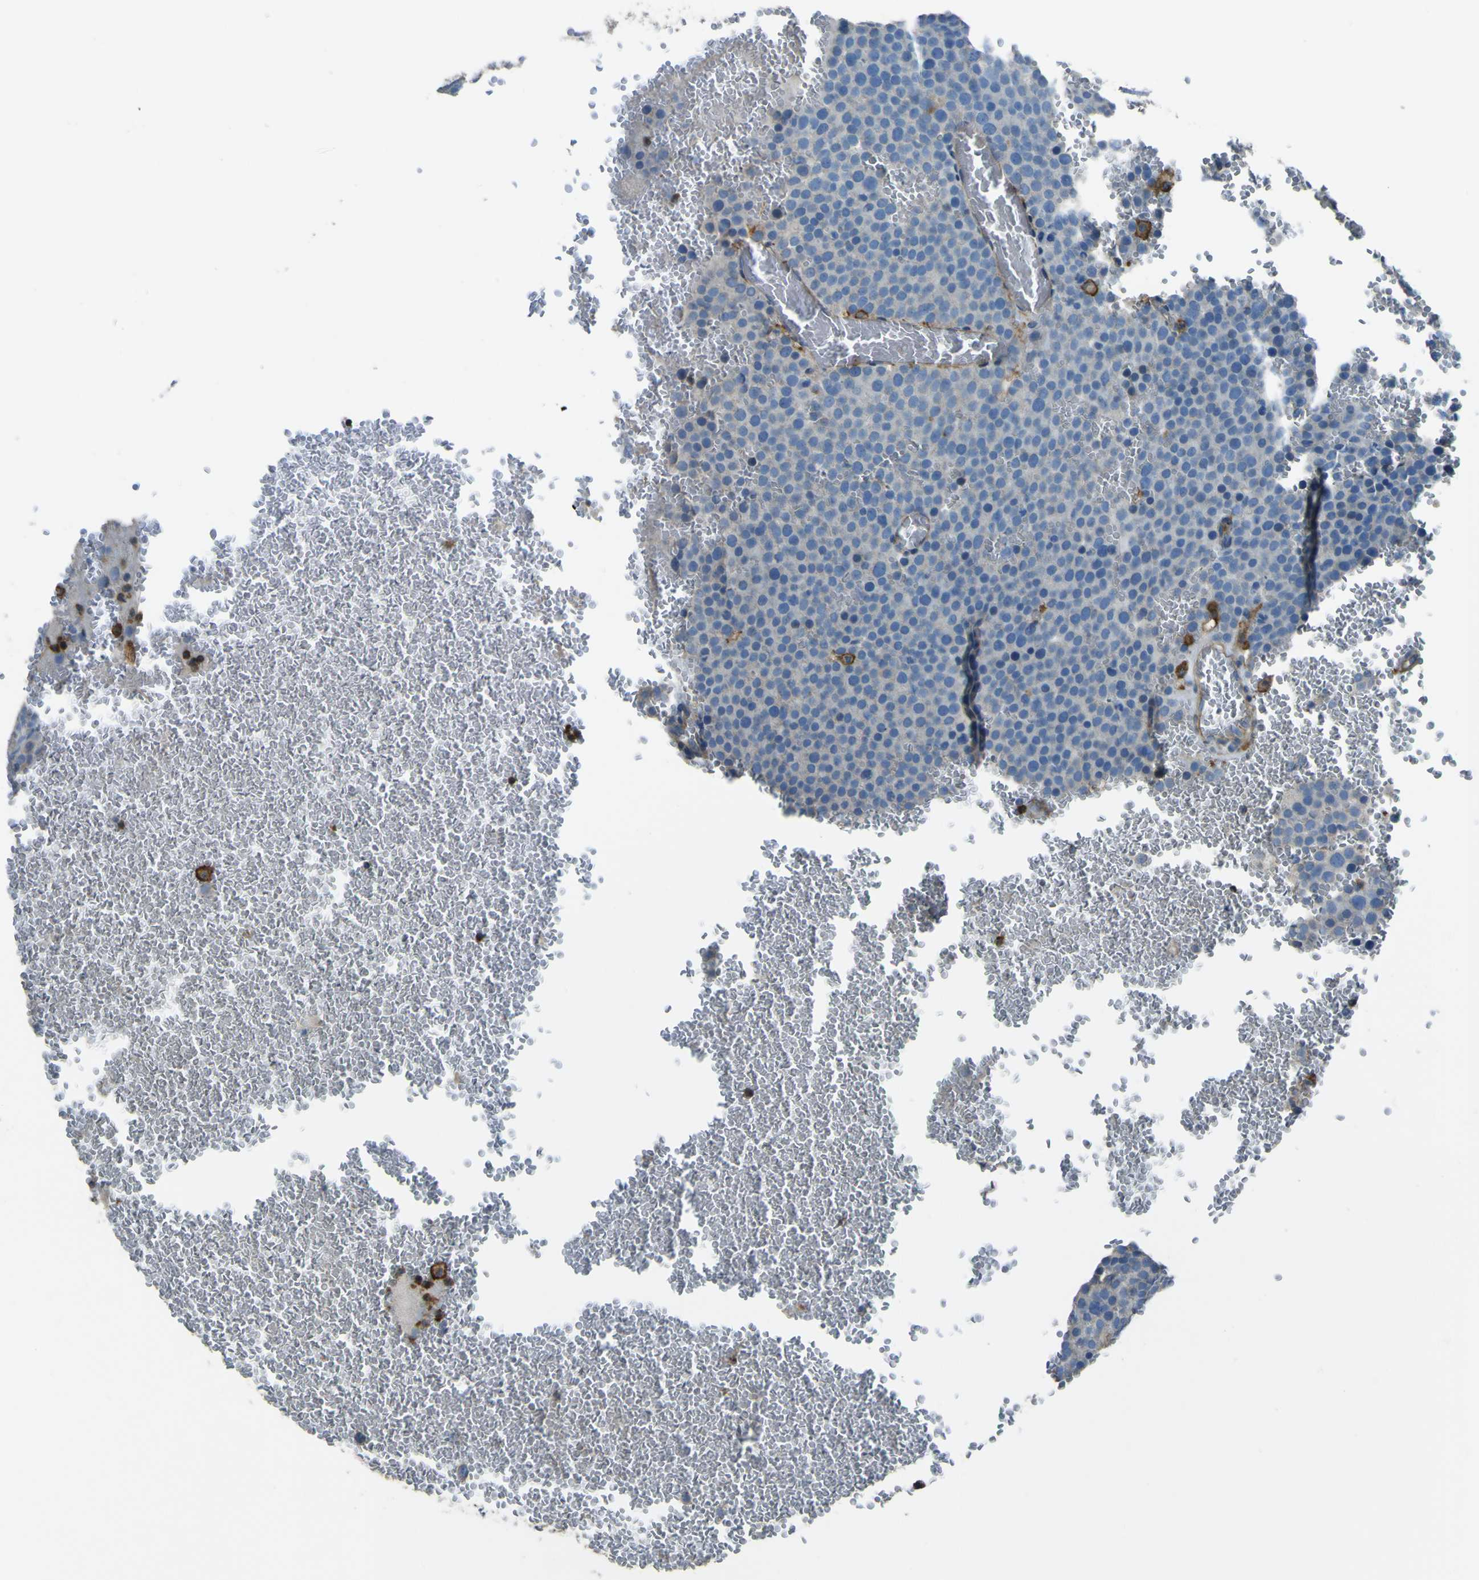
{"staining": {"intensity": "negative", "quantity": "none", "location": "none"}, "tissue": "testis cancer", "cell_type": "Tumor cells", "image_type": "cancer", "snomed": [{"axis": "morphology", "description": "Seminoma, NOS"}, {"axis": "topography", "description": "Testis"}], "caption": "This is an IHC histopathology image of seminoma (testis). There is no expression in tumor cells.", "gene": "LAIR1", "patient": {"sex": "male", "age": 71}}